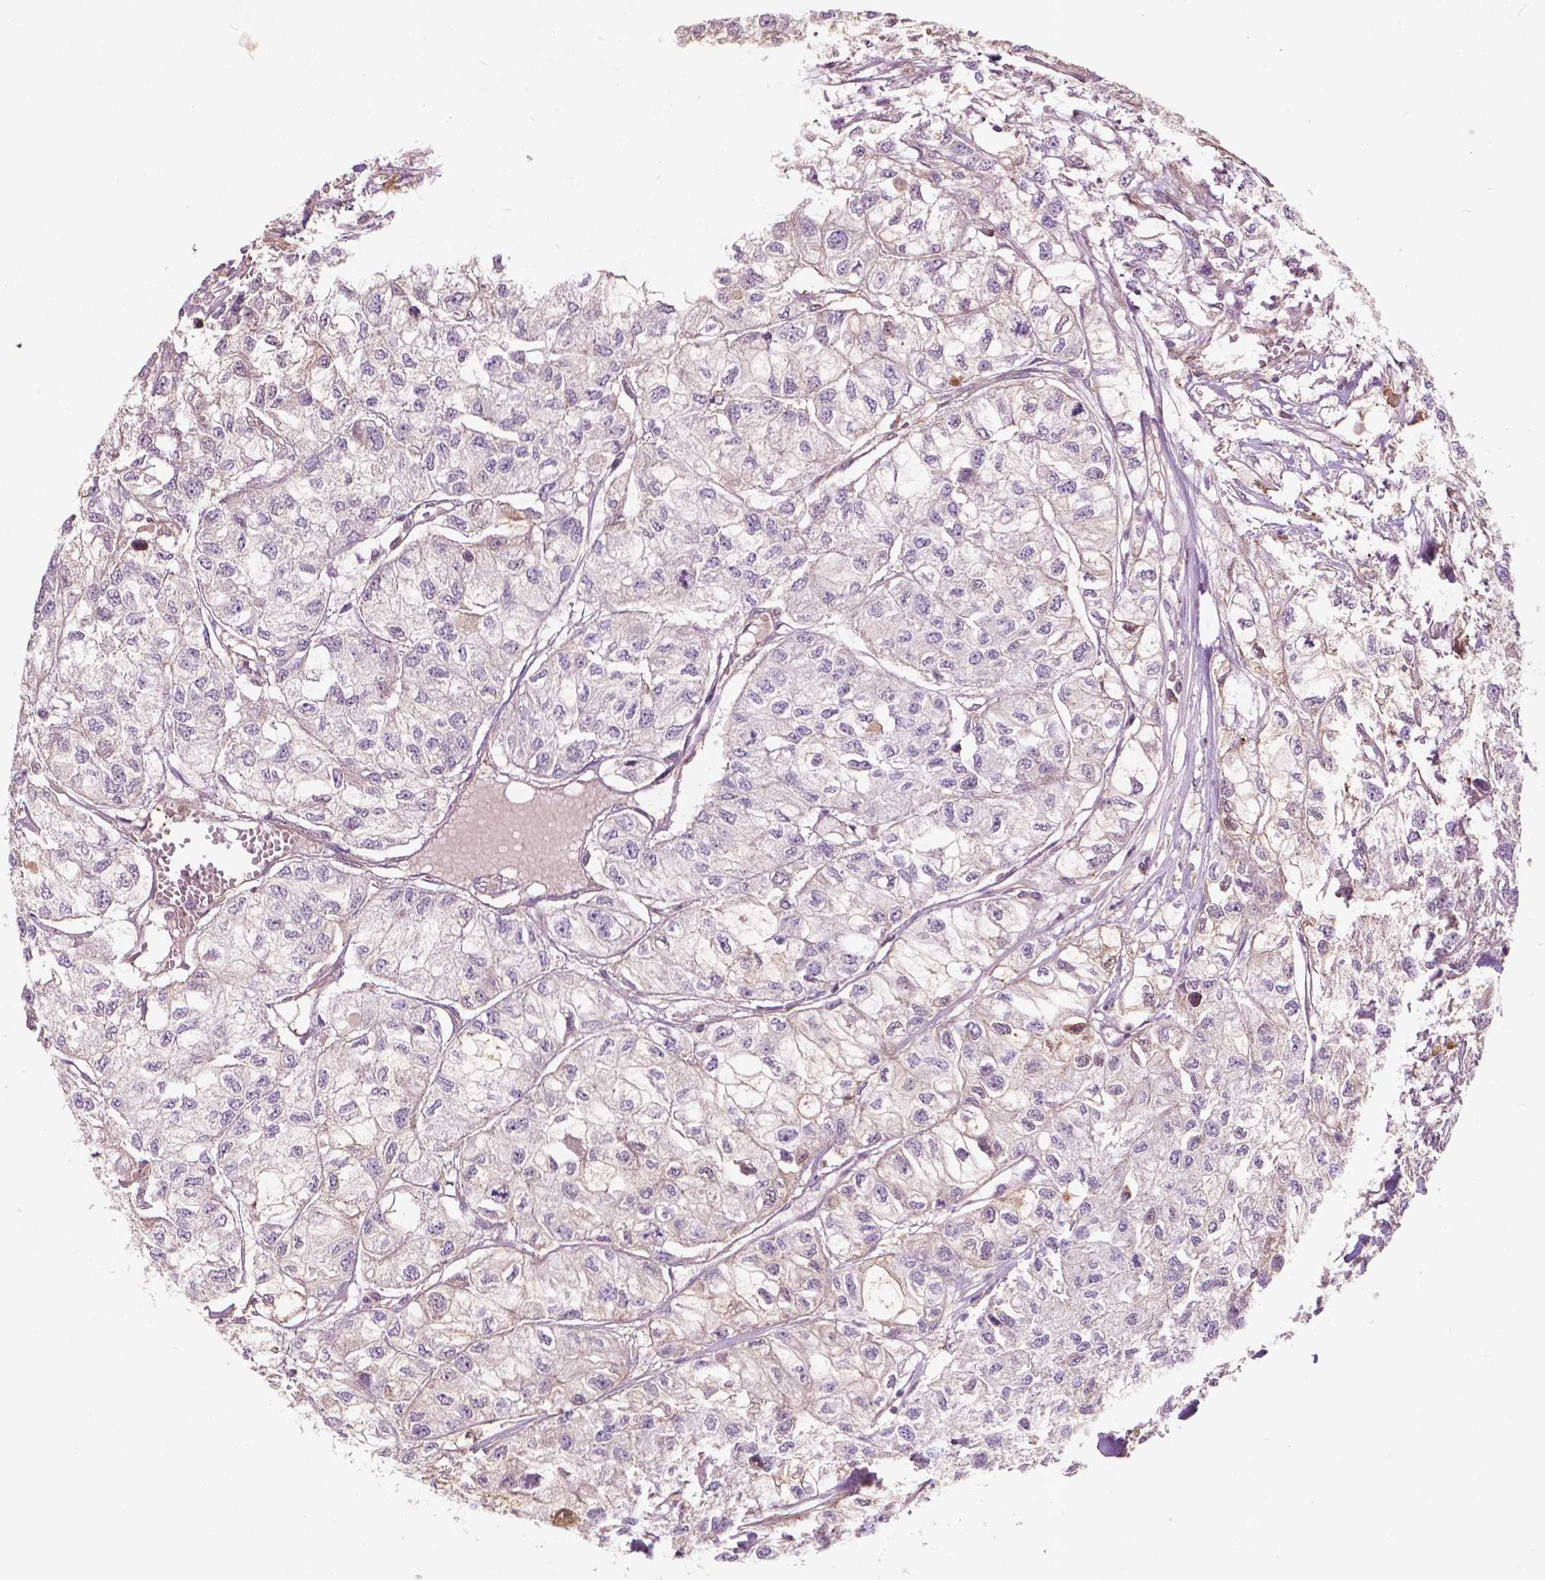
{"staining": {"intensity": "negative", "quantity": "none", "location": "none"}, "tissue": "renal cancer", "cell_type": "Tumor cells", "image_type": "cancer", "snomed": [{"axis": "morphology", "description": "Adenocarcinoma, NOS"}, {"axis": "topography", "description": "Kidney"}], "caption": "Immunohistochemical staining of human renal cancer (adenocarcinoma) exhibits no significant expression in tumor cells.", "gene": "GPR37", "patient": {"sex": "male", "age": 56}}